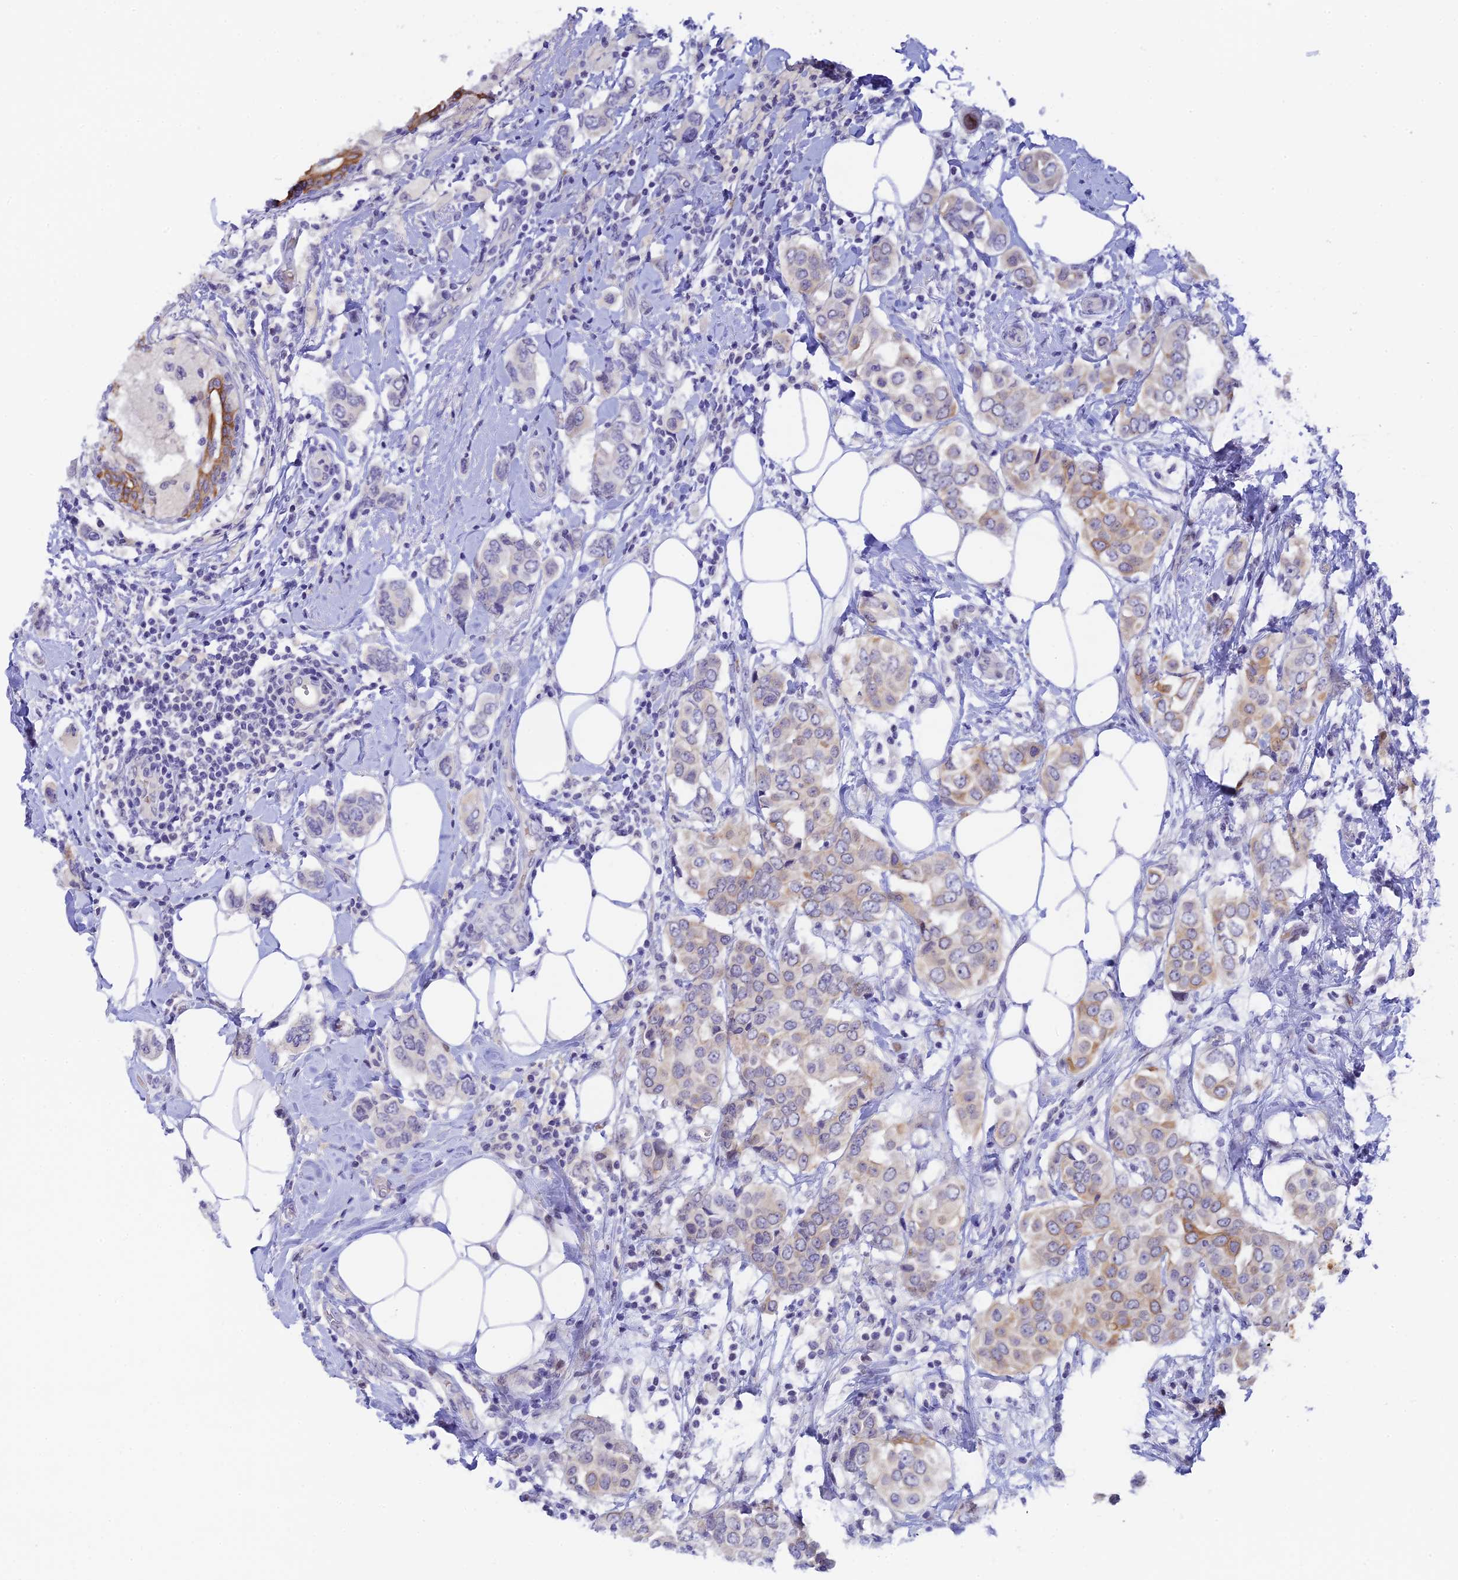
{"staining": {"intensity": "moderate", "quantity": "<25%", "location": "cytoplasmic/membranous"}, "tissue": "breast cancer", "cell_type": "Tumor cells", "image_type": "cancer", "snomed": [{"axis": "morphology", "description": "Lobular carcinoma"}, {"axis": "topography", "description": "Breast"}], "caption": "An immunohistochemistry (IHC) micrograph of tumor tissue is shown. Protein staining in brown shows moderate cytoplasmic/membranous positivity in lobular carcinoma (breast) within tumor cells.", "gene": "RASGEF1B", "patient": {"sex": "female", "age": 51}}